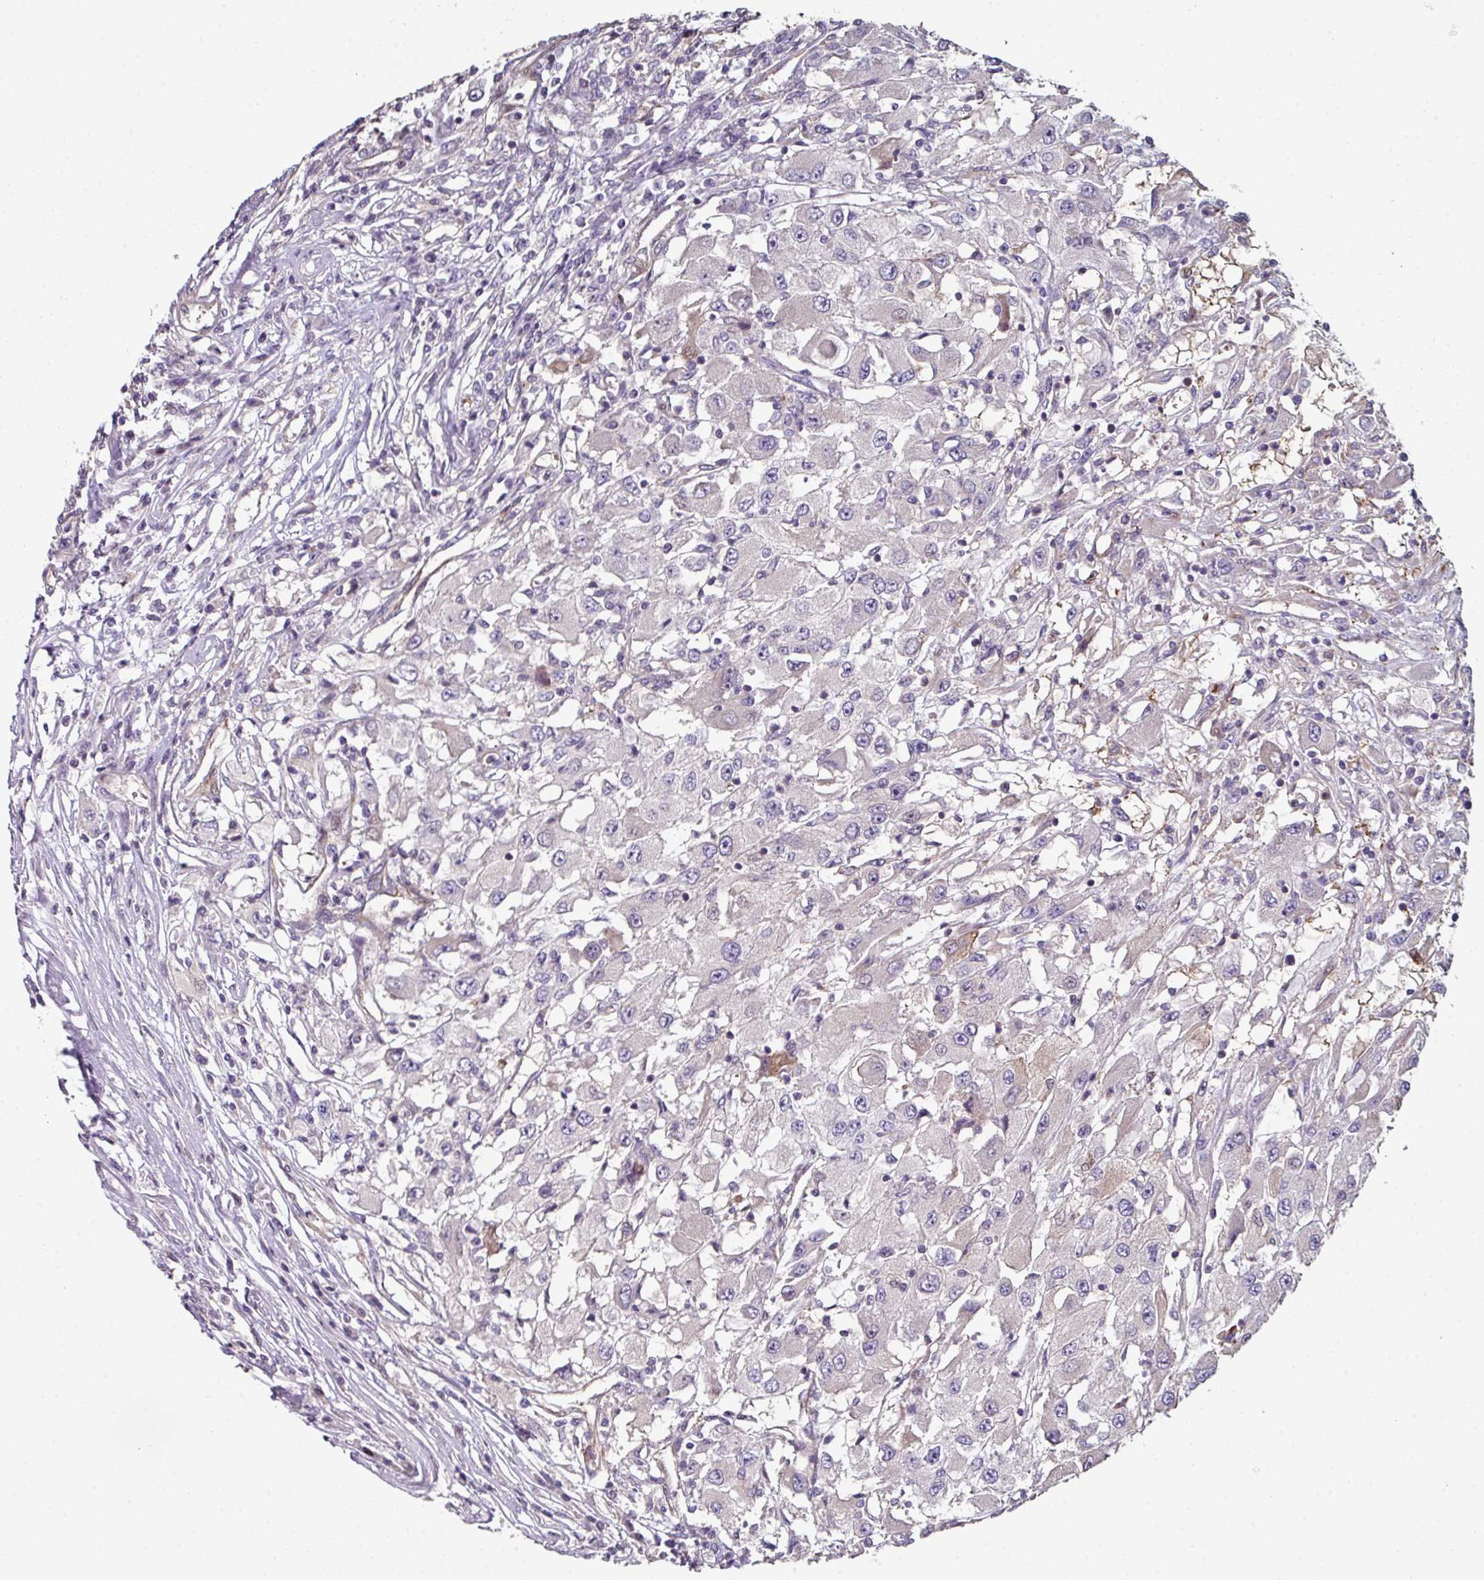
{"staining": {"intensity": "negative", "quantity": "none", "location": "none"}, "tissue": "renal cancer", "cell_type": "Tumor cells", "image_type": "cancer", "snomed": [{"axis": "morphology", "description": "Adenocarcinoma, NOS"}, {"axis": "topography", "description": "Kidney"}], "caption": "This is an immunohistochemistry (IHC) photomicrograph of adenocarcinoma (renal). There is no positivity in tumor cells.", "gene": "ANO9", "patient": {"sex": "female", "age": 67}}